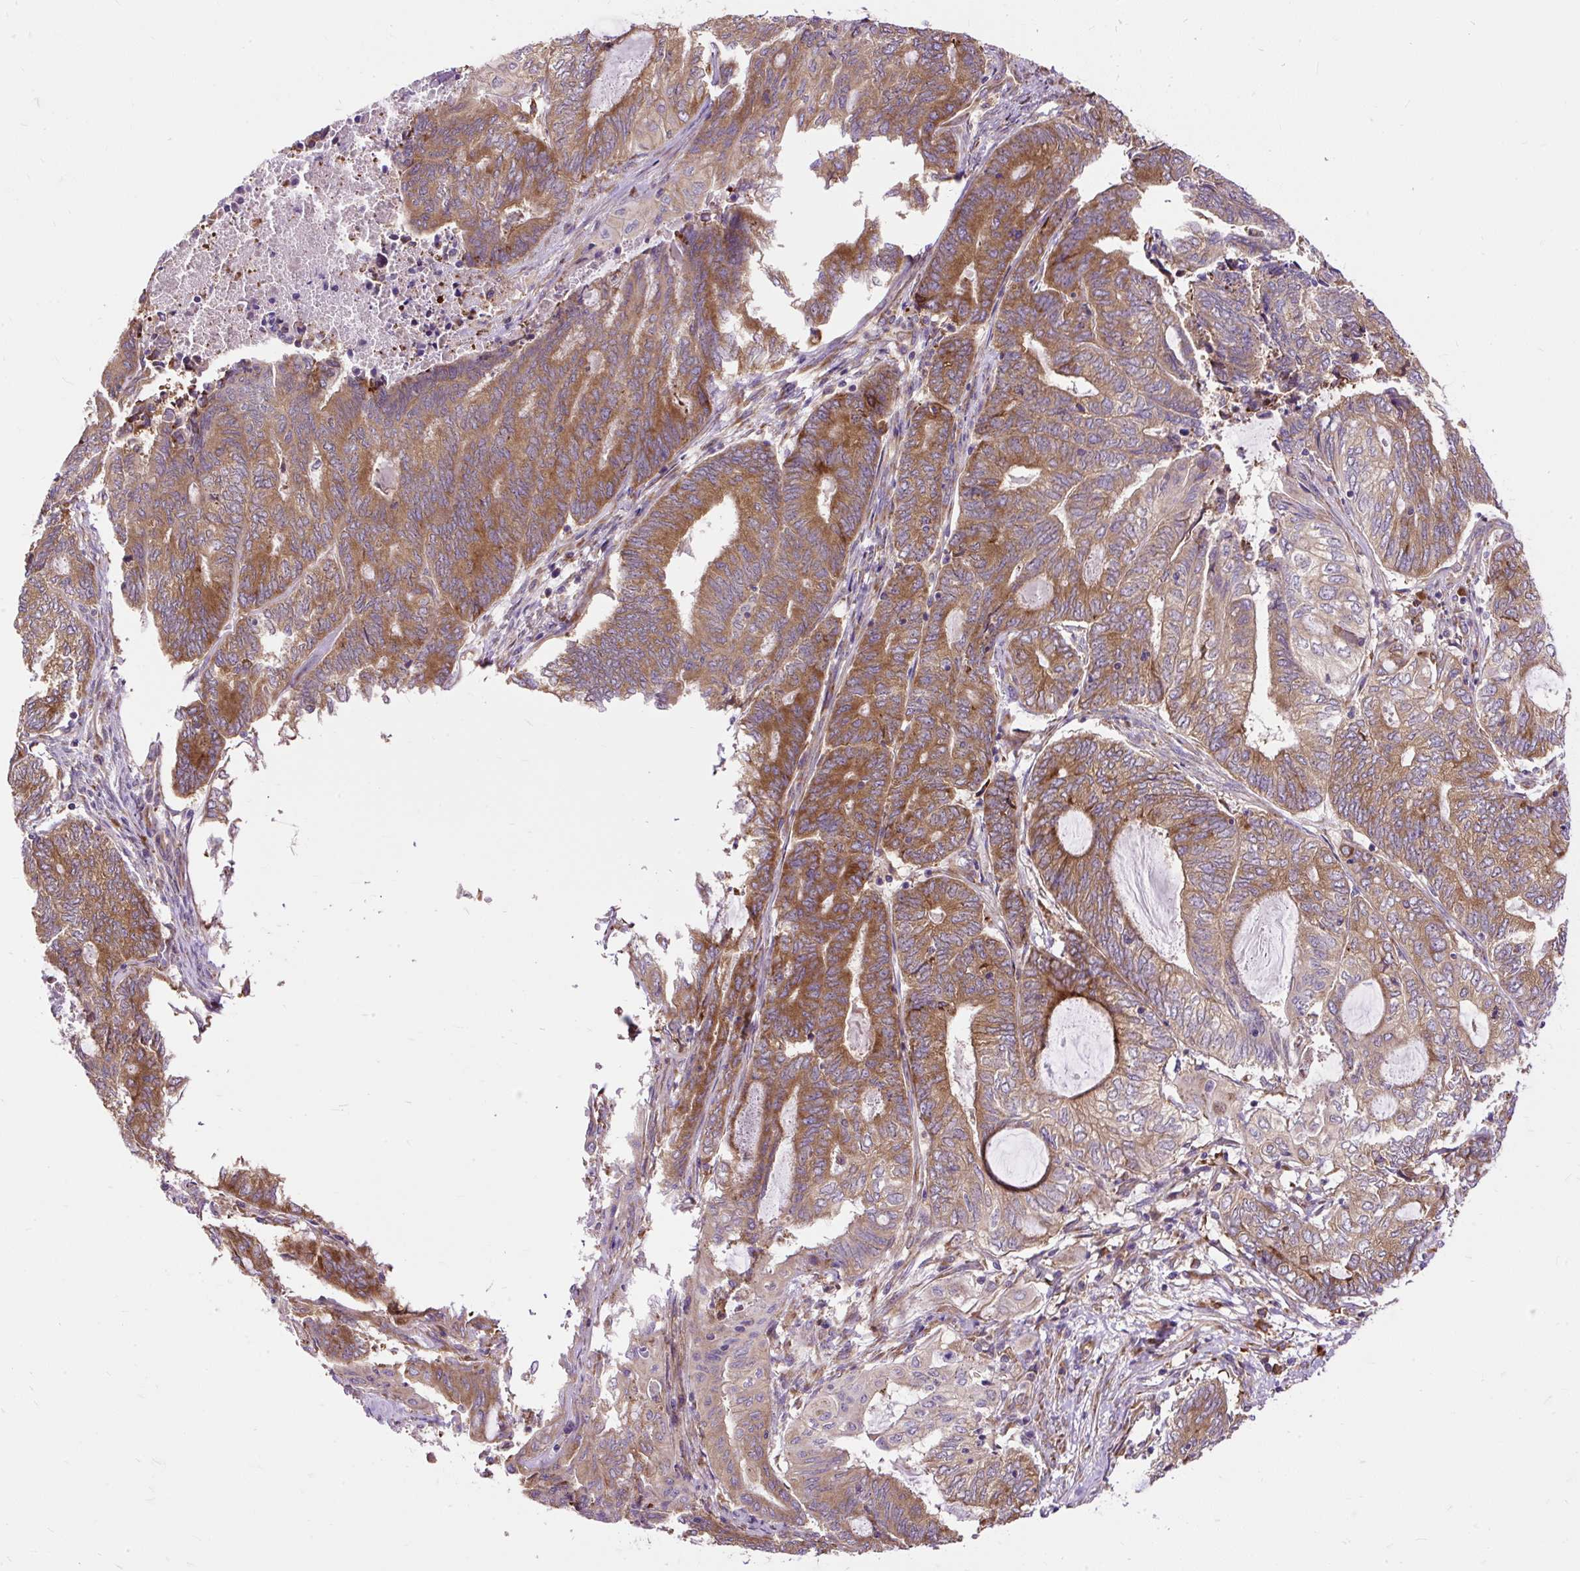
{"staining": {"intensity": "moderate", "quantity": ">75%", "location": "cytoplasmic/membranous"}, "tissue": "endometrial cancer", "cell_type": "Tumor cells", "image_type": "cancer", "snomed": [{"axis": "morphology", "description": "Adenocarcinoma, NOS"}, {"axis": "topography", "description": "Uterus"}, {"axis": "topography", "description": "Endometrium"}], "caption": "Brown immunohistochemical staining in human endometrial cancer (adenocarcinoma) exhibits moderate cytoplasmic/membranous staining in approximately >75% of tumor cells.", "gene": "RPS5", "patient": {"sex": "female", "age": 70}}